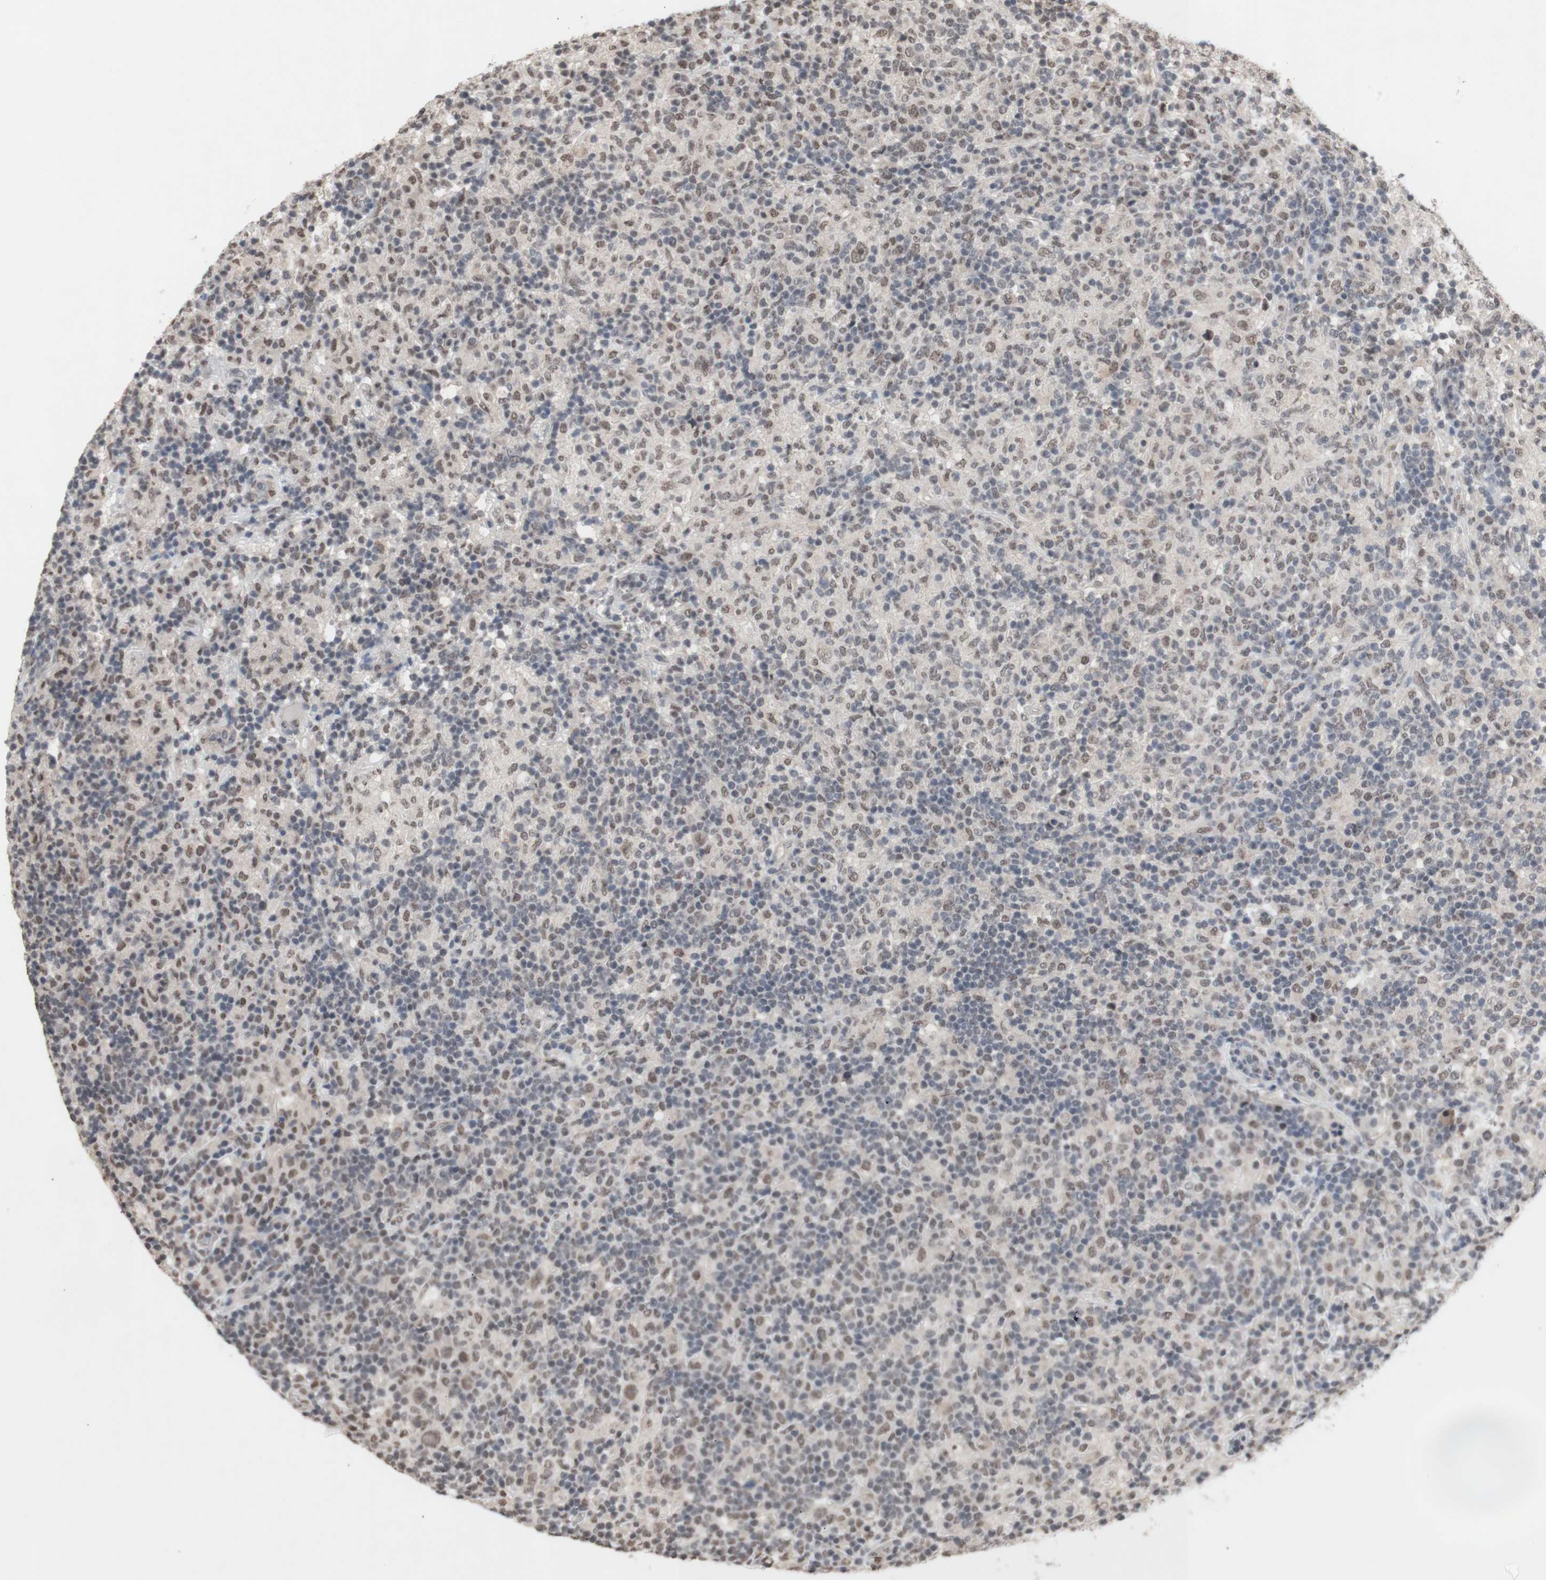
{"staining": {"intensity": "weak", "quantity": "25%-75%", "location": "nuclear"}, "tissue": "lymphoma", "cell_type": "Tumor cells", "image_type": "cancer", "snomed": [{"axis": "morphology", "description": "Hodgkin's disease, NOS"}, {"axis": "topography", "description": "Lymph node"}], "caption": "A micrograph of human lymphoma stained for a protein displays weak nuclear brown staining in tumor cells.", "gene": "SFPQ", "patient": {"sex": "male", "age": 70}}